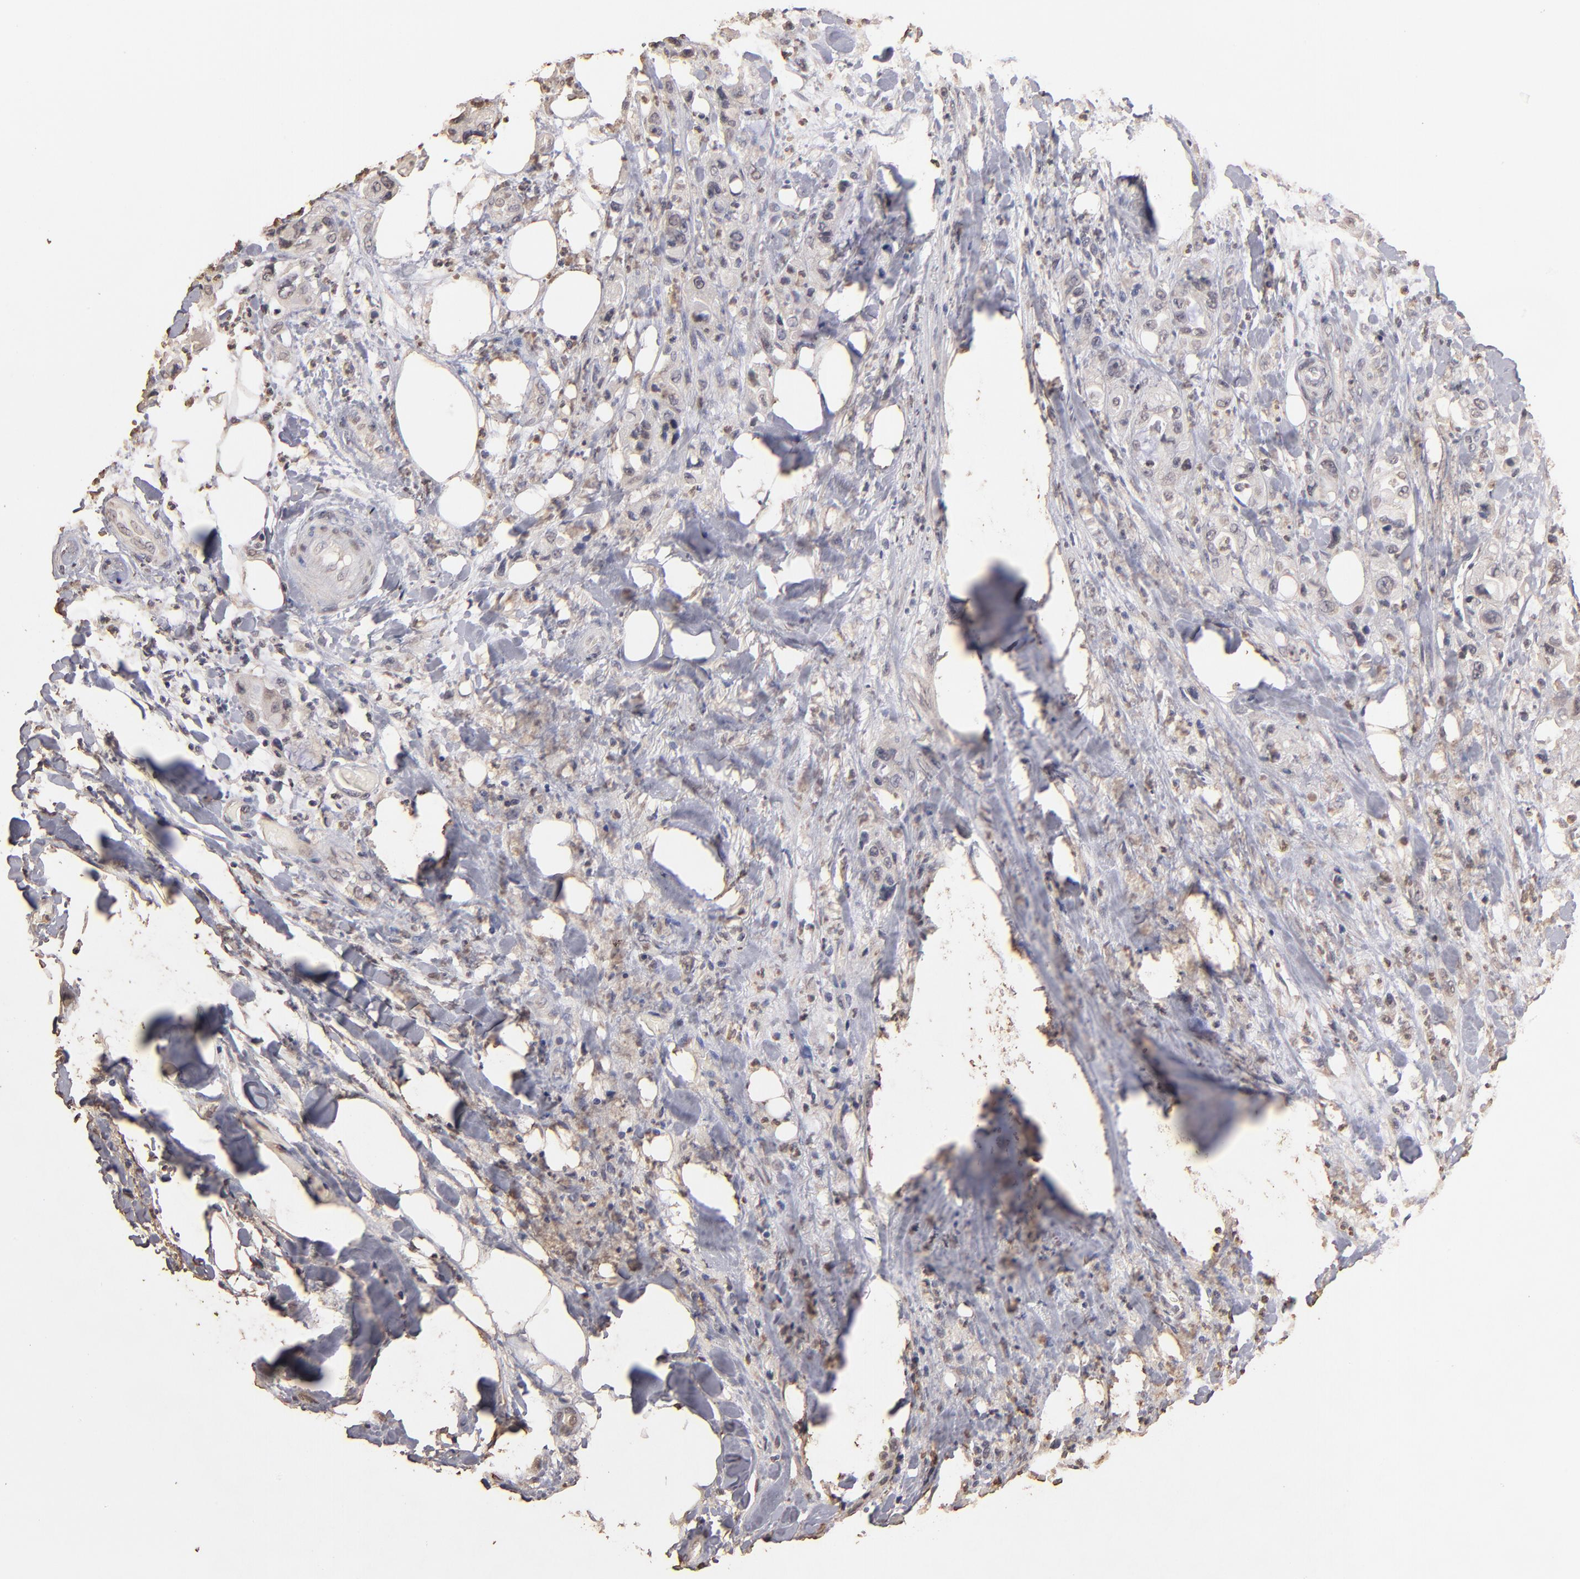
{"staining": {"intensity": "weak", "quantity": "<25%", "location": "cytoplasmic/membranous"}, "tissue": "pancreatic cancer", "cell_type": "Tumor cells", "image_type": "cancer", "snomed": [{"axis": "morphology", "description": "Adenocarcinoma, NOS"}, {"axis": "topography", "description": "Pancreas"}], "caption": "A histopathology image of human pancreatic adenocarcinoma is negative for staining in tumor cells.", "gene": "OPHN1", "patient": {"sex": "male", "age": 70}}